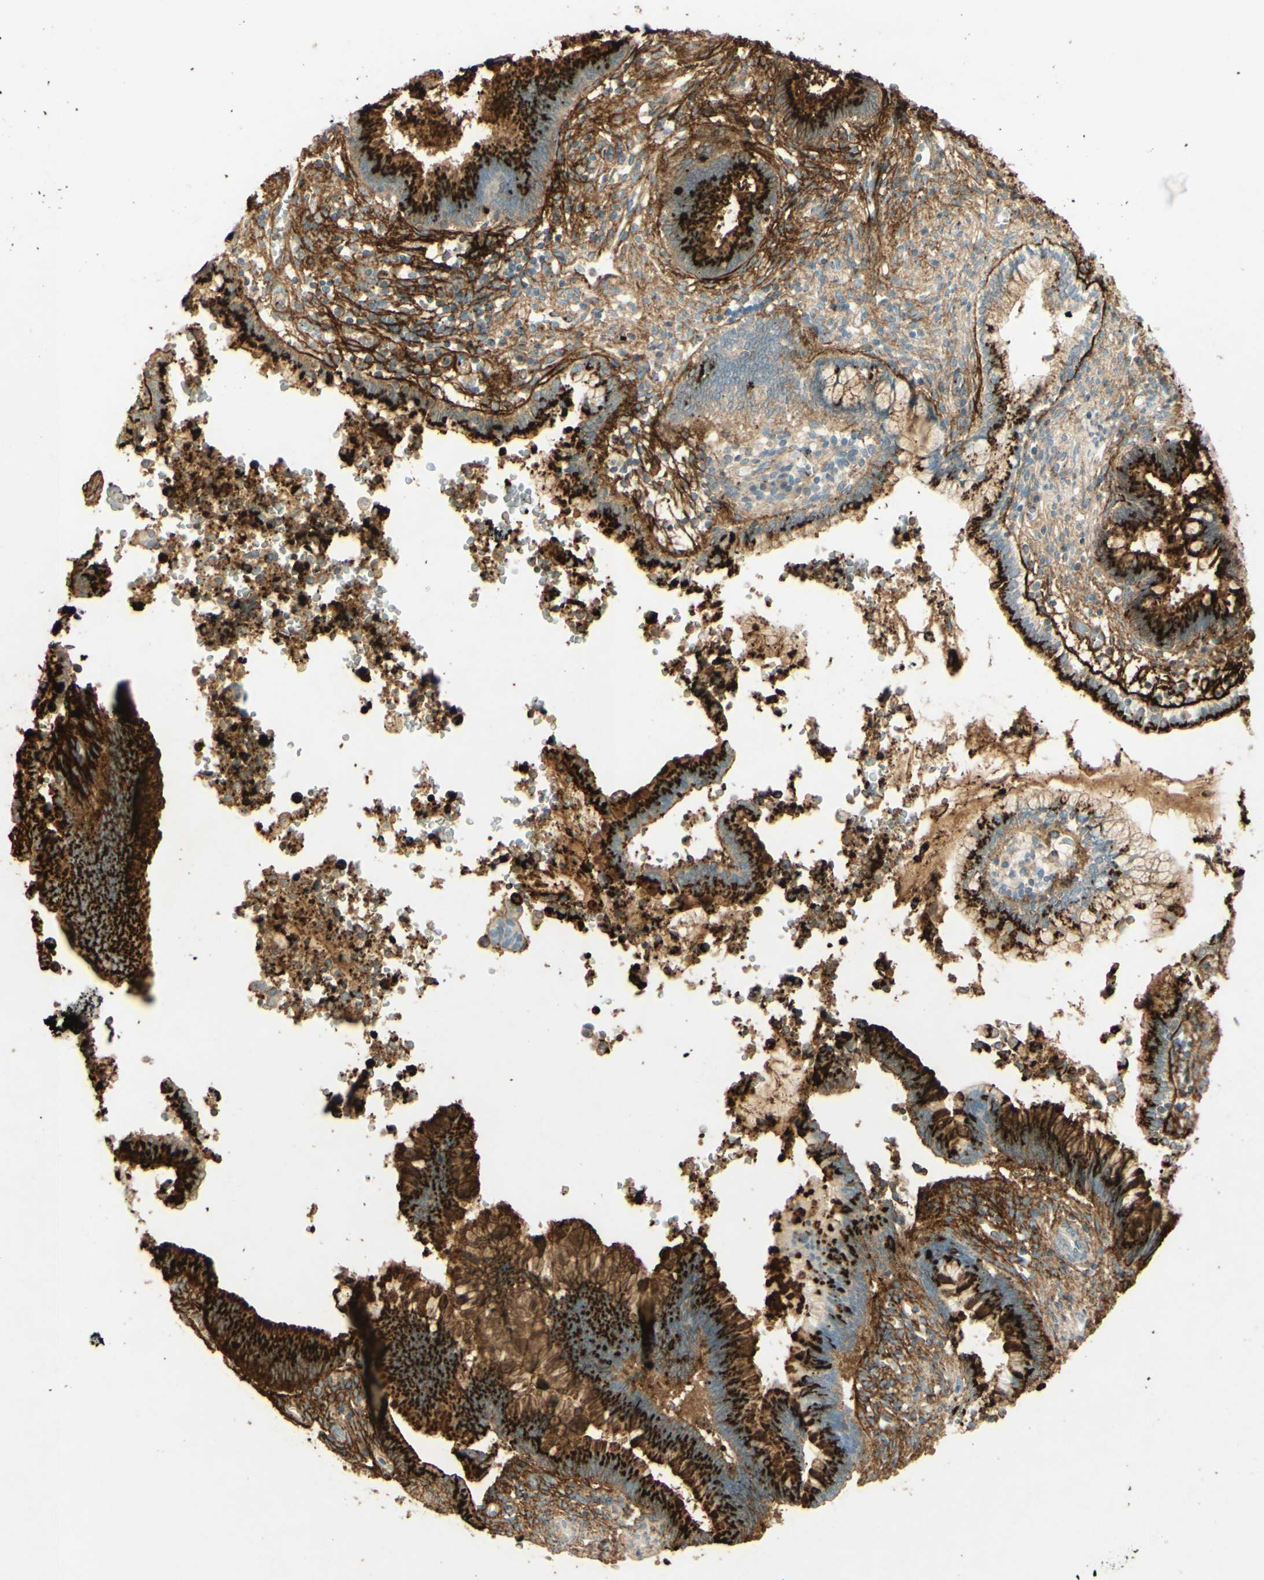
{"staining": {"intensity": "strong", "quantity": ">75%", "location": "cytoplasmic/membranous"}, "tissue": "cervical cancer", "cell_type": "Tumor cells", "image_type": "cancer", "snomed": [{"axis": "morphology", "description": "Adenocarcinoma, NOS"}, {"axis": "topography", "description": "Cervix"}], "caption": "DAB (3,3'-diaminobenzidine) immunohistochemical staining of human cervical cancer (adenocarcinoma) exhibits strong cytoplasmic/membranous protein positivity in about >75% of tumor cells.", "gene": "TNN", "patient": {"sex": "female", "age": 44}}